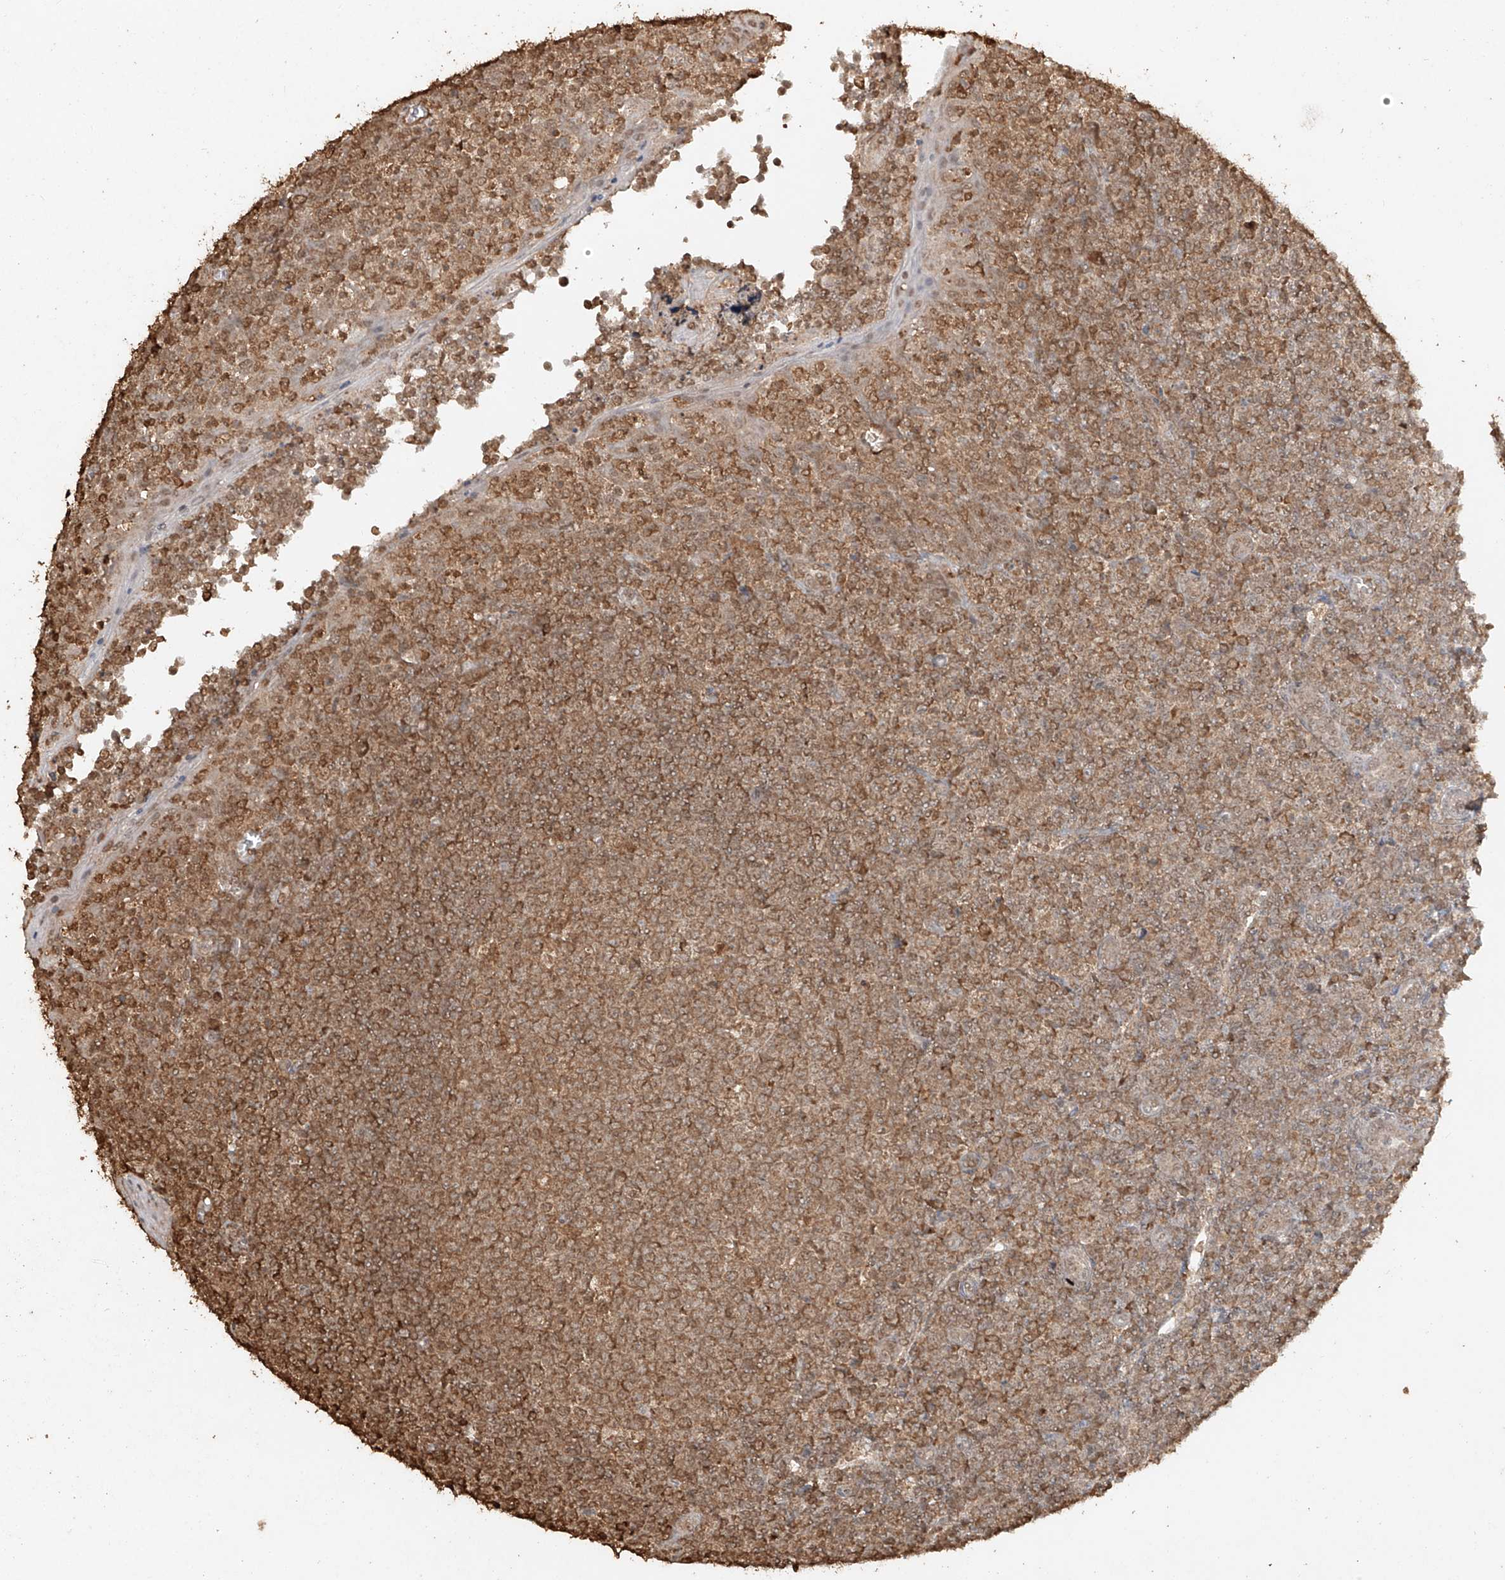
{"staining": {"intensity": "moderate", "quantity": ">75%", "location": "cytoplasmic/membranous"}, "tissue": "tonsil", "cell_type": "Germinal center cells", "image_type": "normal", "snomed": [{"axis": "morphology", "description": "Normal tissue, NOS"}, {"axis": "topography", "description": "Tonsil"}], "caption": "Tonsil stained with DAB immunohistochemistry (IHC) displays medium levels of moderate cytoplasmic/membranous staining in approximately >75% of germinal center cells.", "gene": "TIGAR", "patient": {"sex": "female", "age": 19}}